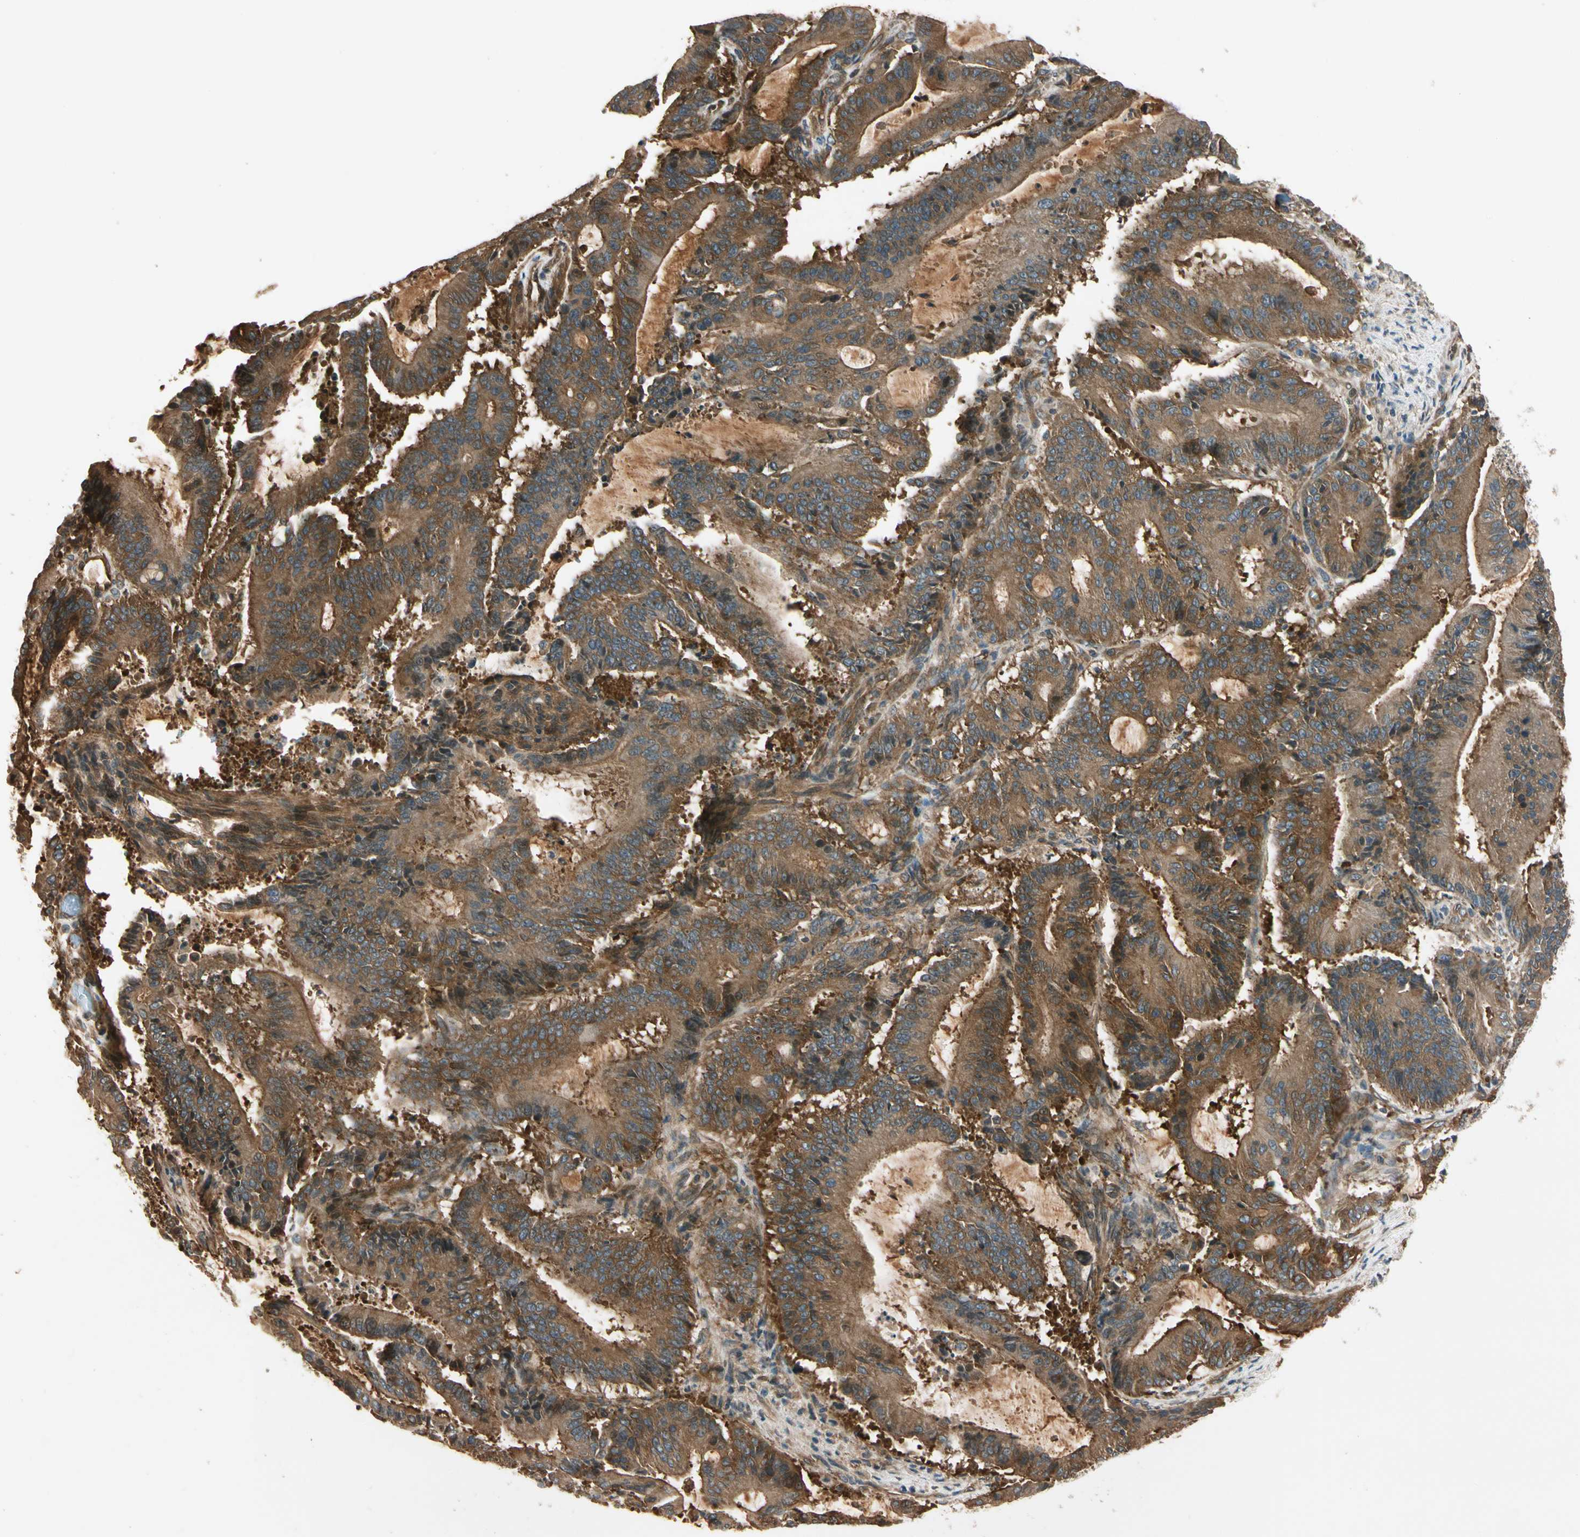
{"staining": {"intensity": "moderate", "quantity": ">75%", "location": "cytoplasmic/membranous"}, "tissue": "liver cancer", "cell_type": "Tumor cells", "image_type": "cancer", "snomed": [{"axis": "morphology", "description": "Cholangiocarcinoma"}, {"axis": "topography", "description": "Liver"}], "caption": "This image shows IHC staining of human liver cancer (cholangiocarcinoma), with medium moderate cytoplasmic/membranous positivity in approximately >75% of tumor cells.", "gene": "ROCK2", "patient": {"sex": "female", "age": 73}}